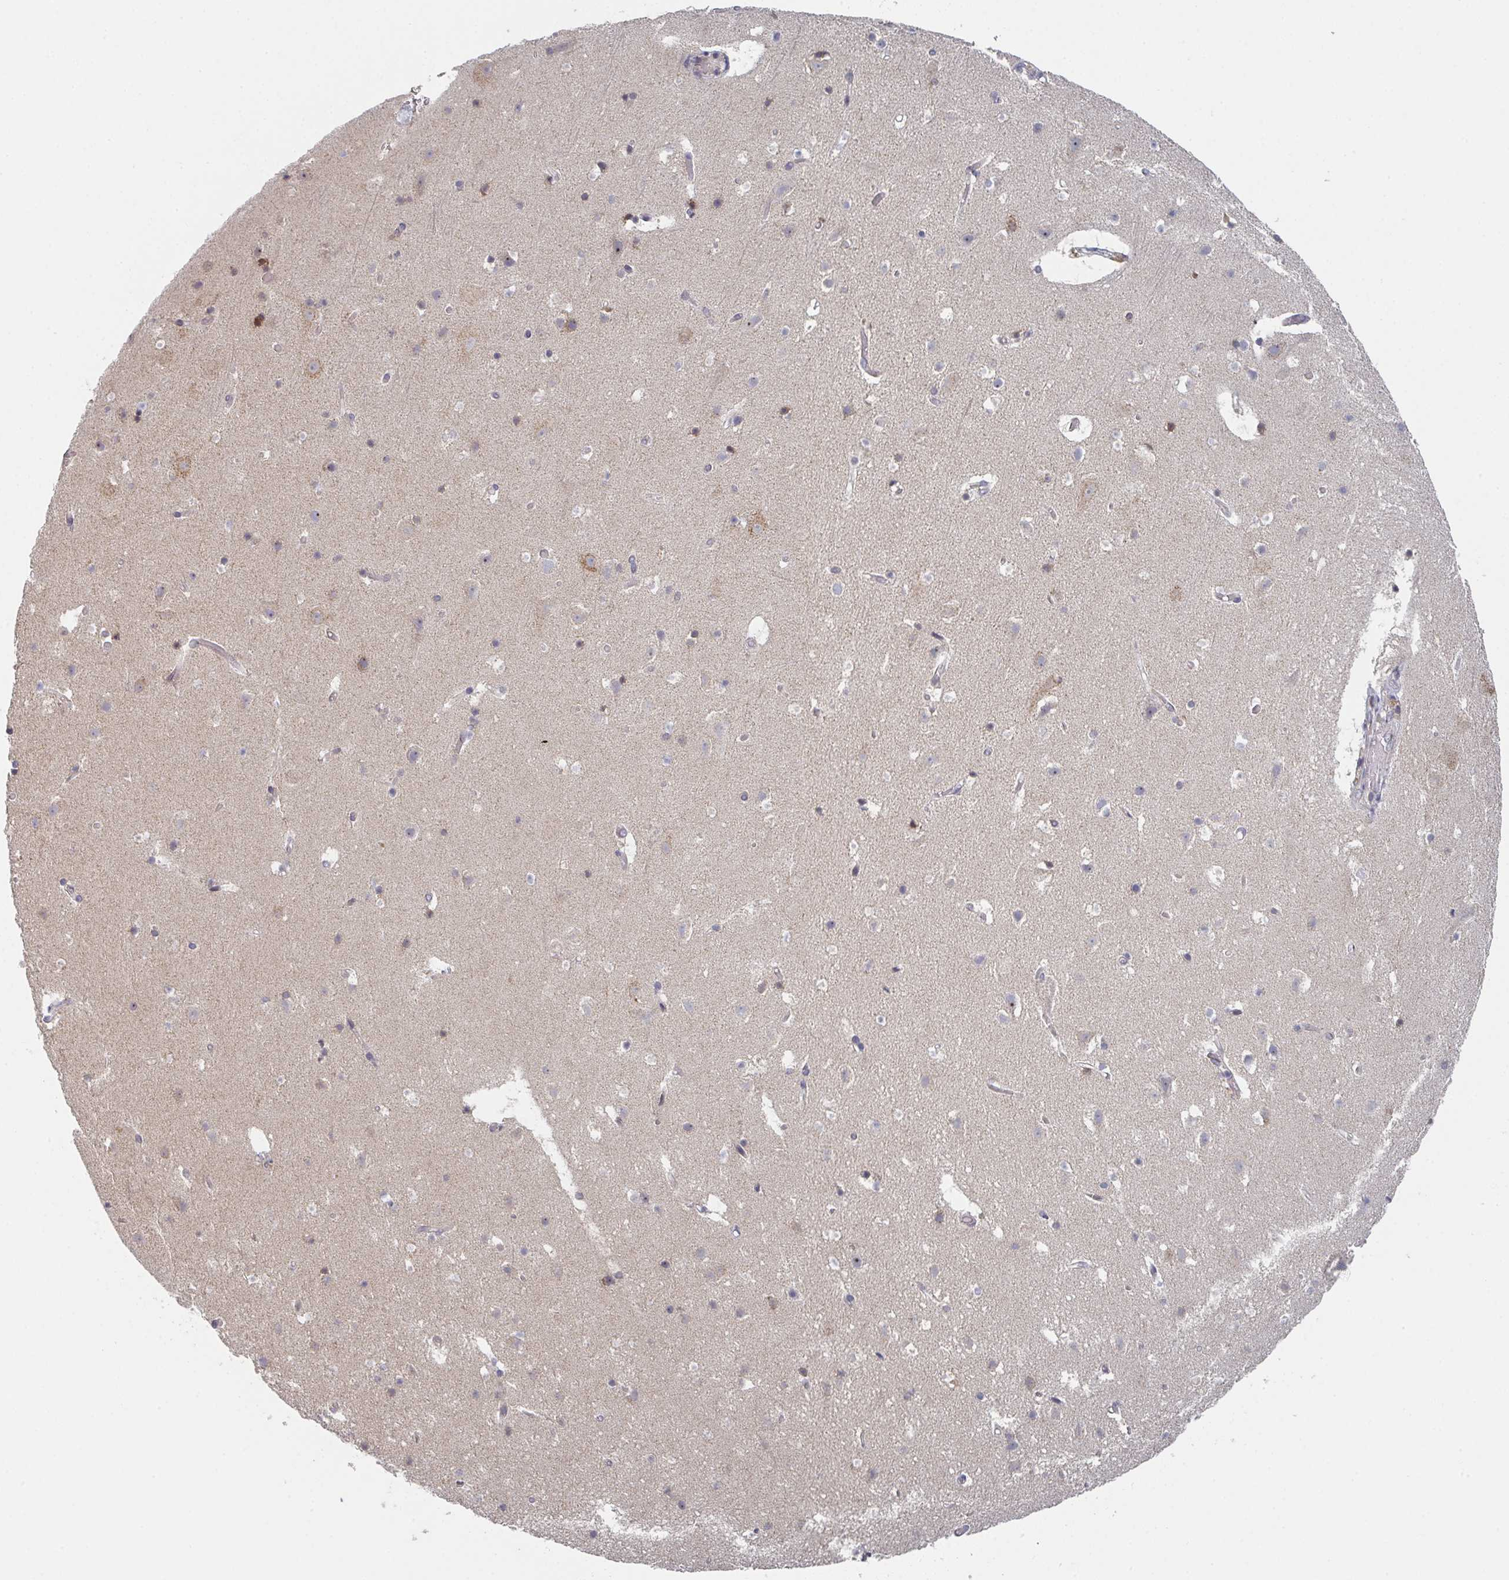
{"staining": {"intensity": "negative", "quantity": "none", "location": "none"}, "tissue": "cerebral cortex", "cell_type": "Endothelial cells", "image_type": "normal", "snomed": [{"axis": "morphology", "description": "Normal tissue, NOS"}, {"axis": "topography", "description": "Cerebral cortex"}], "caption": "Endothelial cells show no significant protein staining in normal cerebral cortex.", "gene": "ELOVL1", "patient": {"sex": "female", "age": 42}}